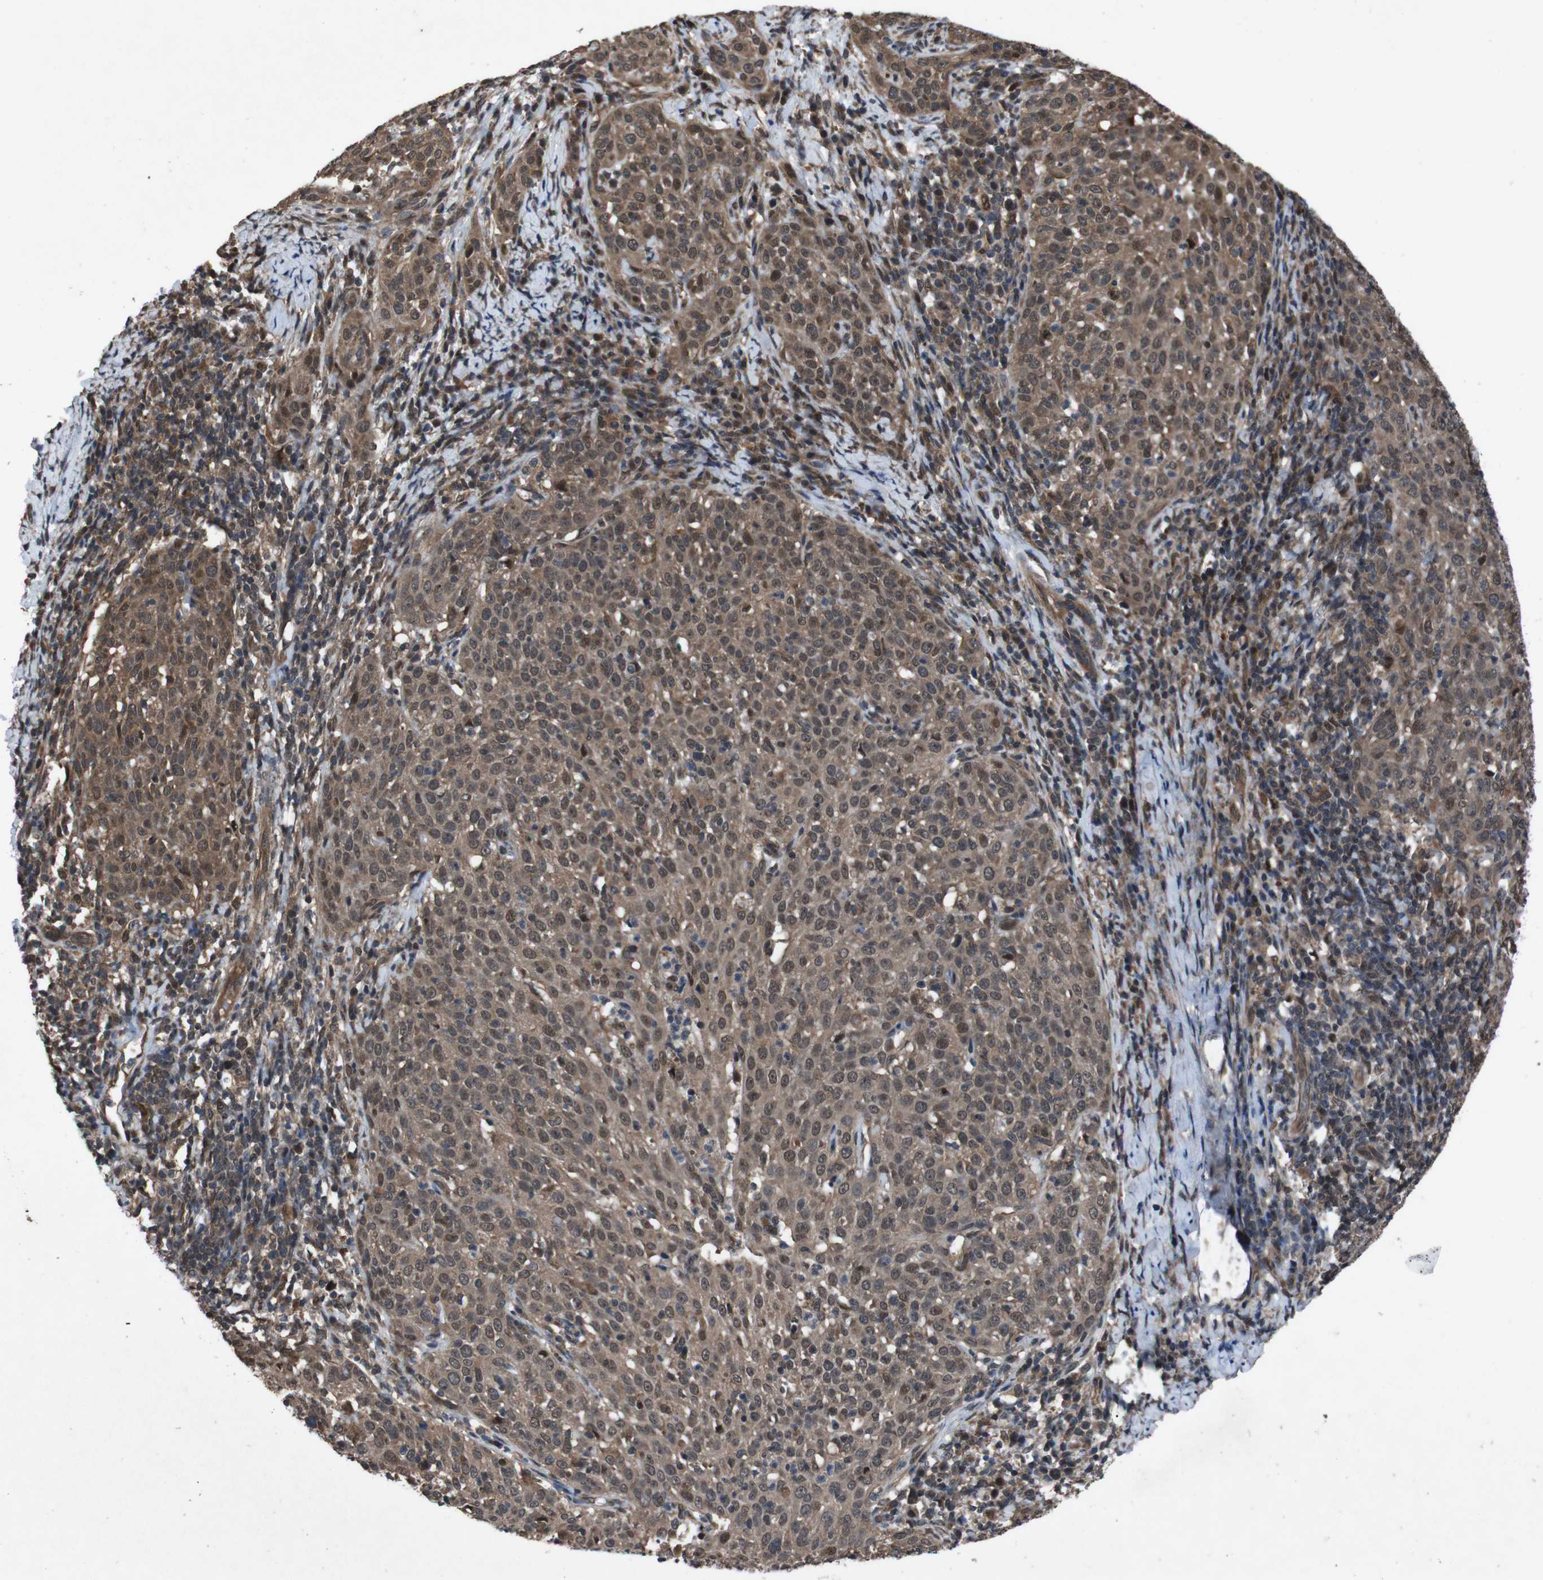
{"staining": {"intensity": "moderate", "quantity": ">75%", "location": "cytoplasmic/membranous,nuclear"}, "tissue": "cervical cancer", "cell_type": "Tumor cells", "image_type": "cancer", "snomed": [{"axis": "morphology", "description": "Squamous cell carcinoma, NOS"}, {"axis": "topography", "description": "Cervix"}], "caption": "Moderate cytoplasmic/membranous and nuclear staining for a protein is appreciated in about >75% of tumor cells of cervical squamous cell carcinoma using immunohistochemistry.", "gene": "SOCS1", "patient": {"sex": "female", "age": 51}}